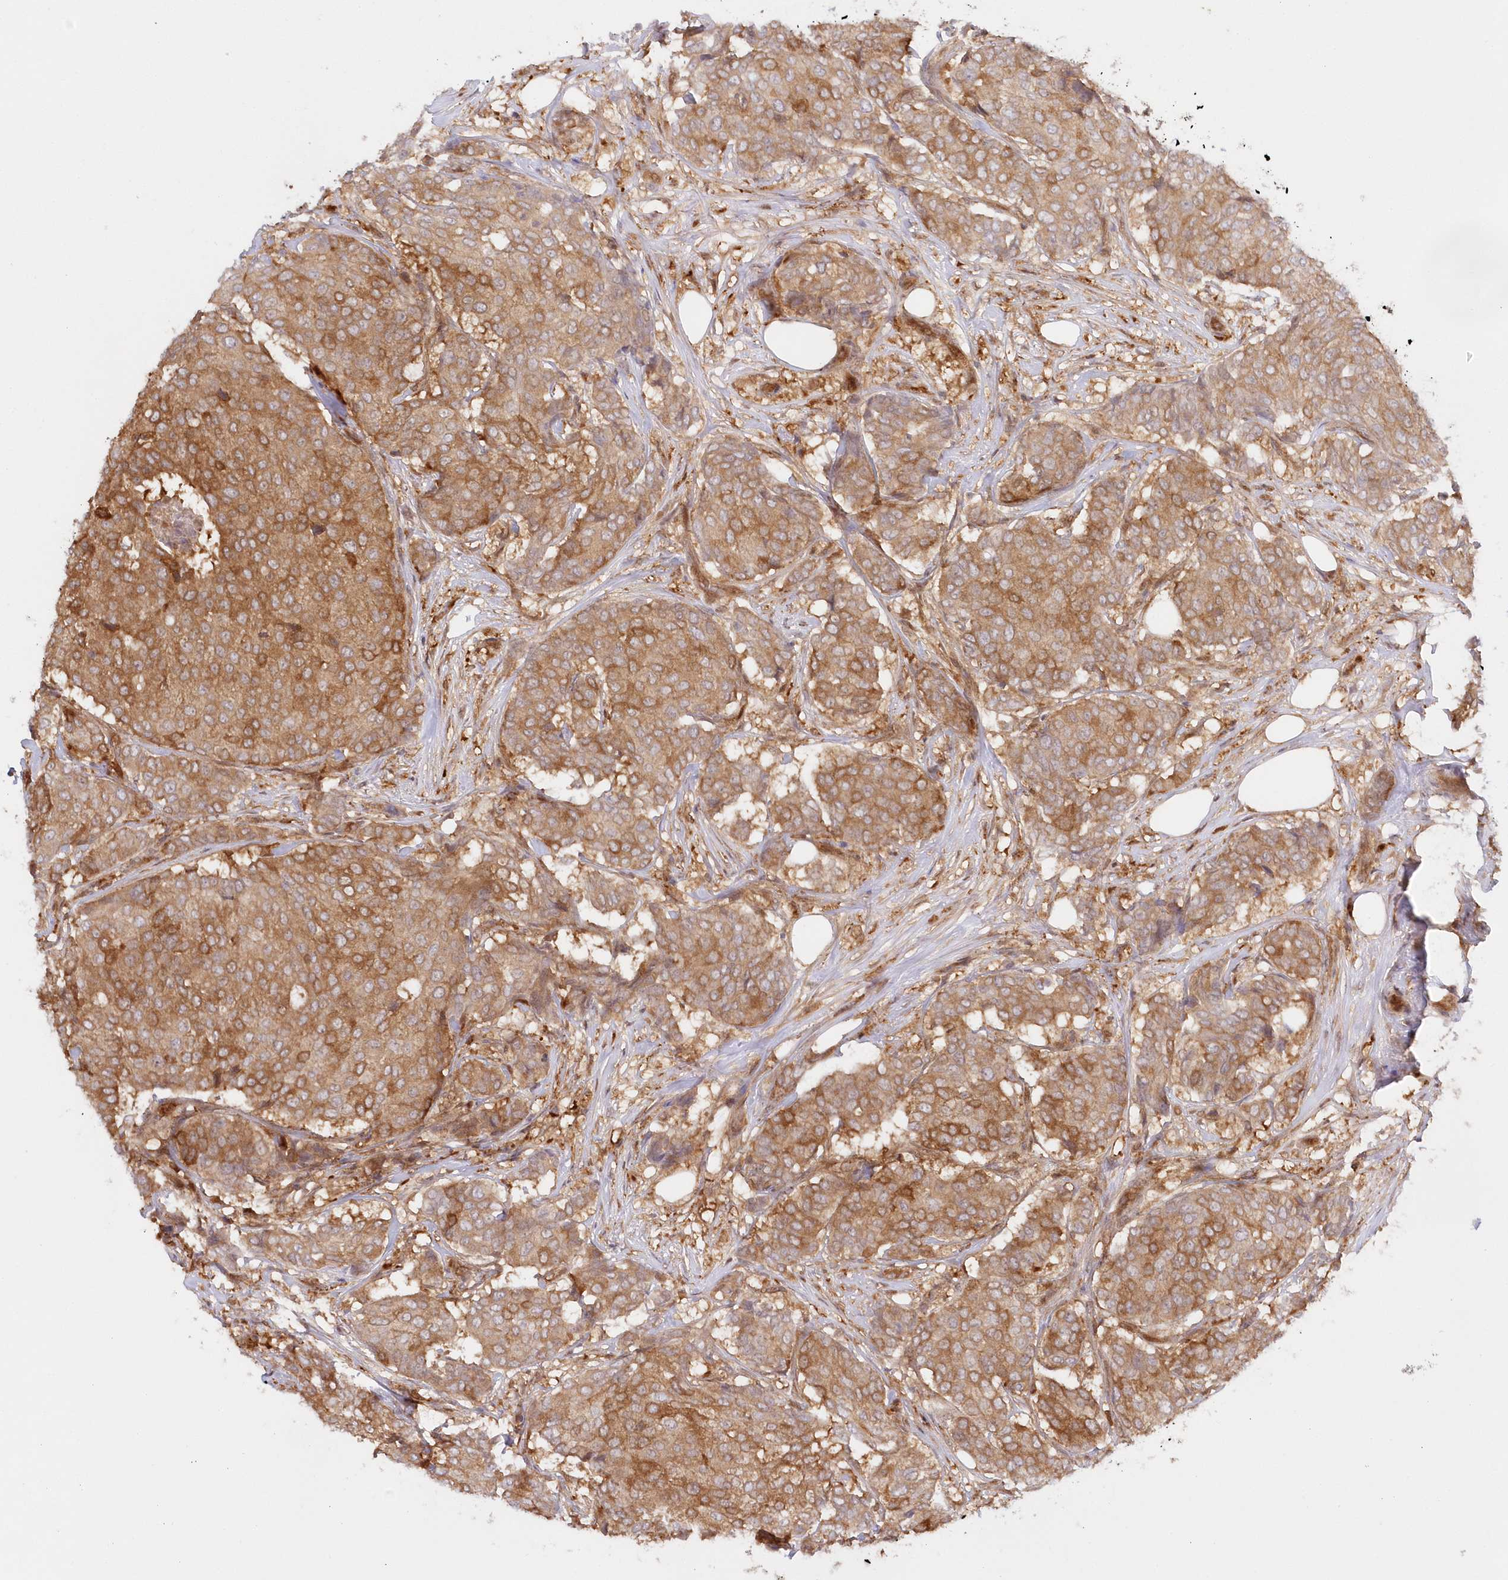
{"staining": {"intensity": "moderate", "quantity": ">75%", "location": "cytoplasmic/membranous"}, "tissue": "breast cancer", "cell_type": "Tumor cells", "image_type": "cancer", "snomed": [{"axis": "morphology", "description": "Duct carcinoma"}, {"axis": "topography", "description": "Breast"}], "caption": "Brown immunohistochemical staining in breast cancer (intraductal carcinoma) exhibits moderate cytoplasmic/membranous positivity in approximately >75% of tumor cells.", "gene": "GBE1", "patient": {"sex": "female", "age": 75}}